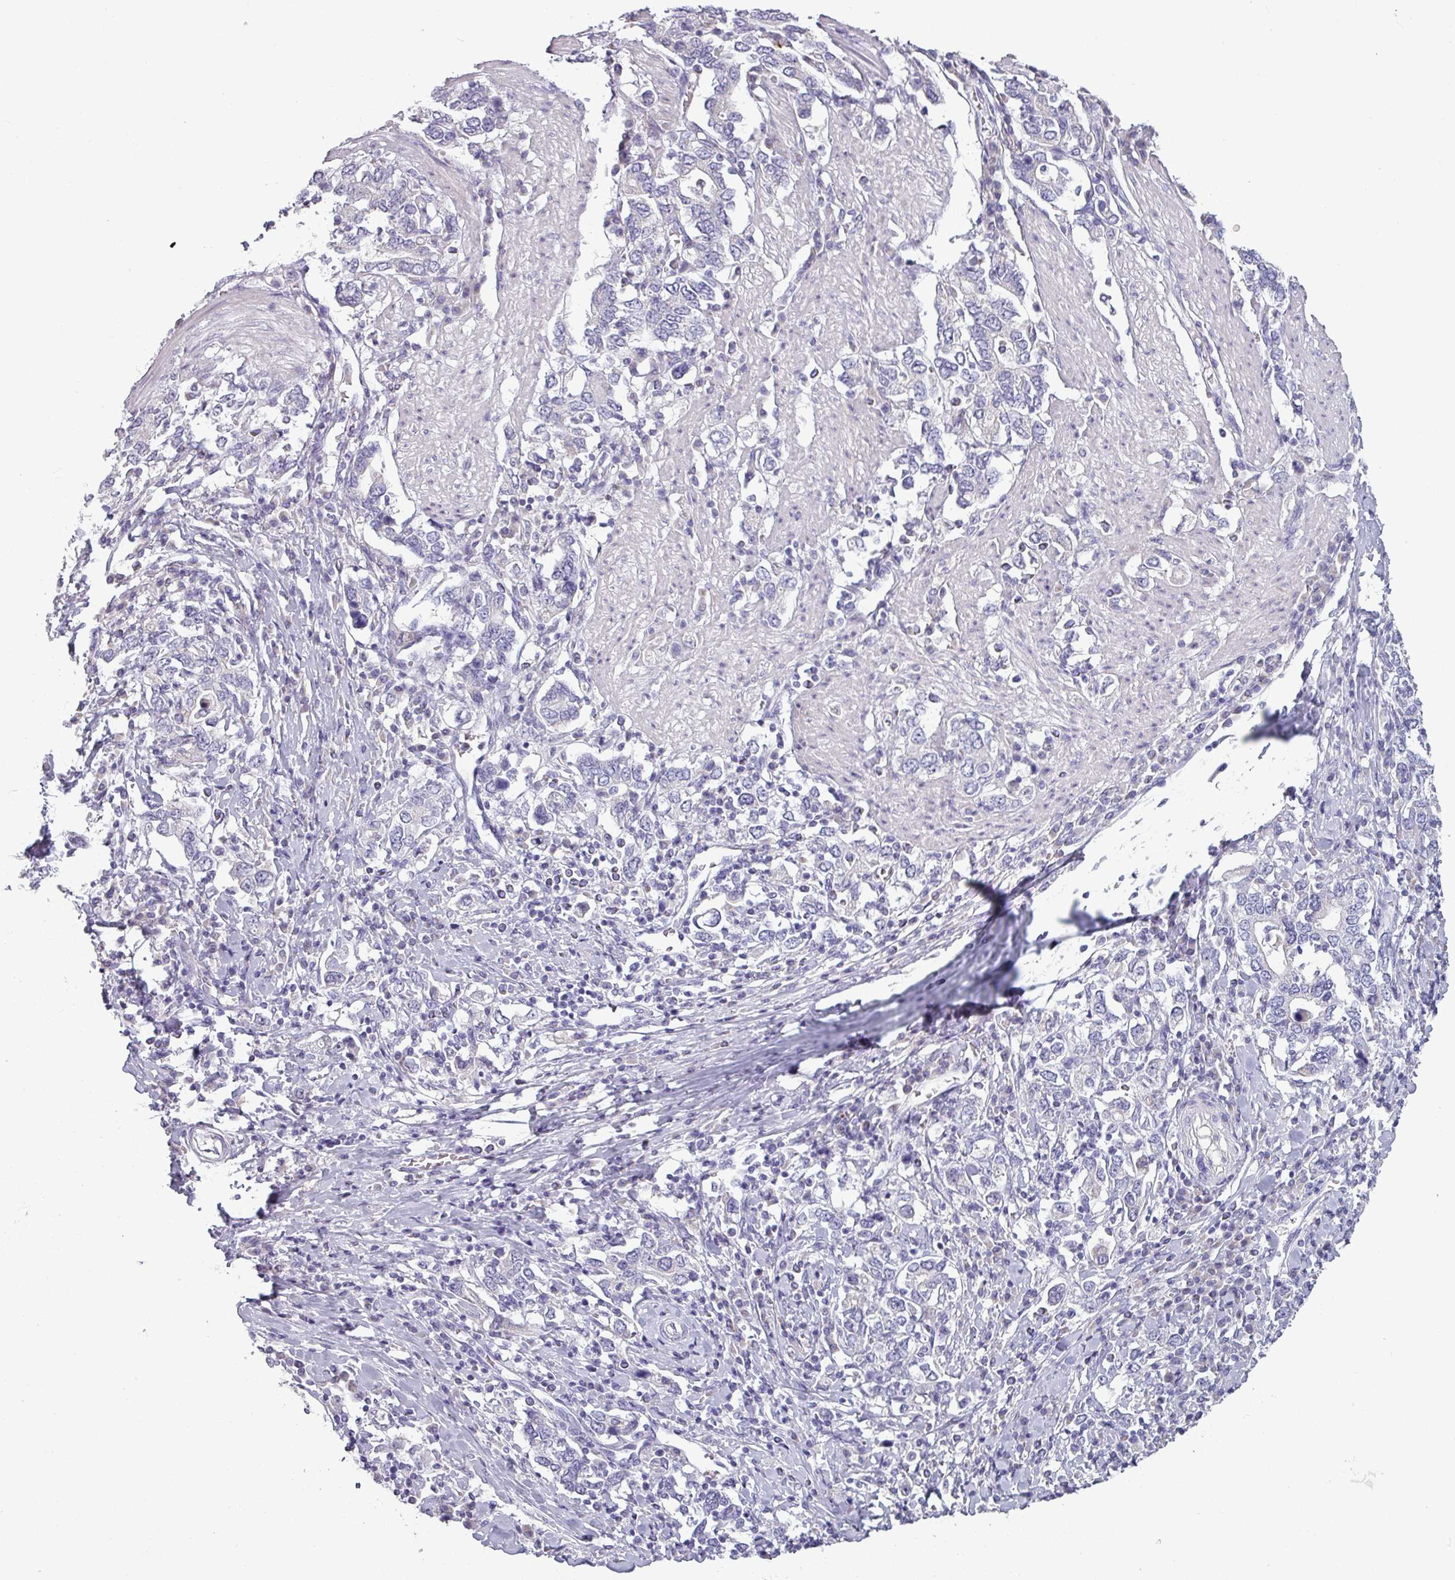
{"staining": {"intensity": "negative", "quantity": "none", "location": "none"}, "tissue": "stomach cancer", "cell_type": "Tumor cells", "image_type": "cancer", "snomed": [{"axis": "morphology", "description": "Adenocarcinoma, NOS"}, {"axis": "topography", "description": "Stomach, upper"}, {"axis": "topography", "description": "Stomach"}], "caption": "High magnification brightfield microscopy of adenocarcinoma (stomach) stained with DAB (brown) and counterstained with hematoxylin (blue): tumor cells show no significant staining.", "gene": "SLC26A9", "patient": {"sex": "male", "age": 62}}